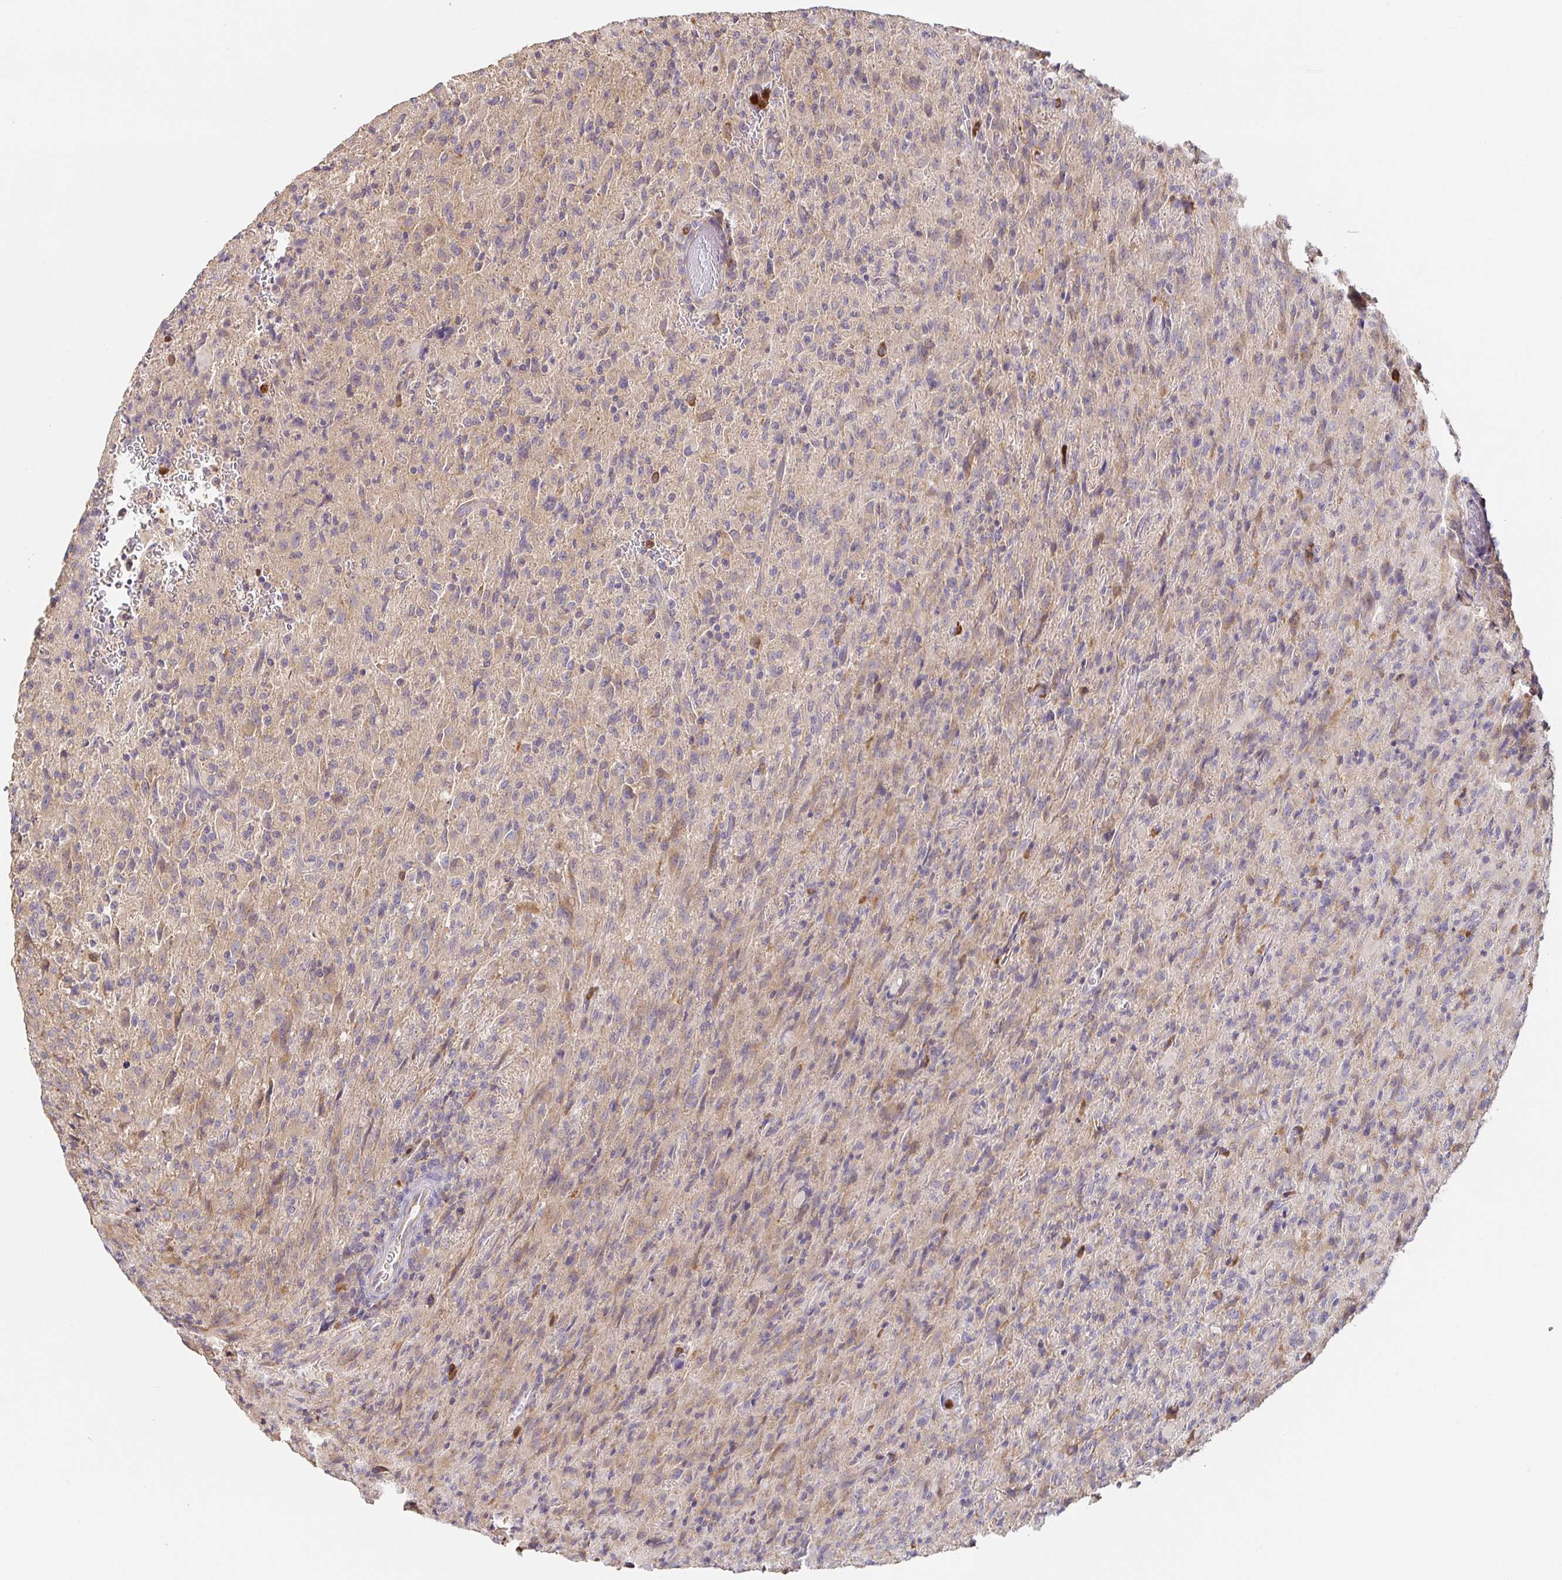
{"staining": {"intensity": "weak", "quantity": "25%-75%", "location": "cytoplasmic/membranous"}, "tissue": "glioma", "cell_type": "Tumor cells", "image_type": "cancer", "snomed": [{"axis": "morphology", "description": "Glioma, malignant, High grade"}, {"axis": "topography", "description": "Brain"}], "caption": "A high-resolution micrograph shows immunohistochemistry (IHC) staining of malignant glioma (high-grade), which demonstrates weak cytoplasmic/membranous expression in about 25%-75% of tumor cells.", "gene": "PDPK1", "patient": {"sex": "male", "age": 68}}